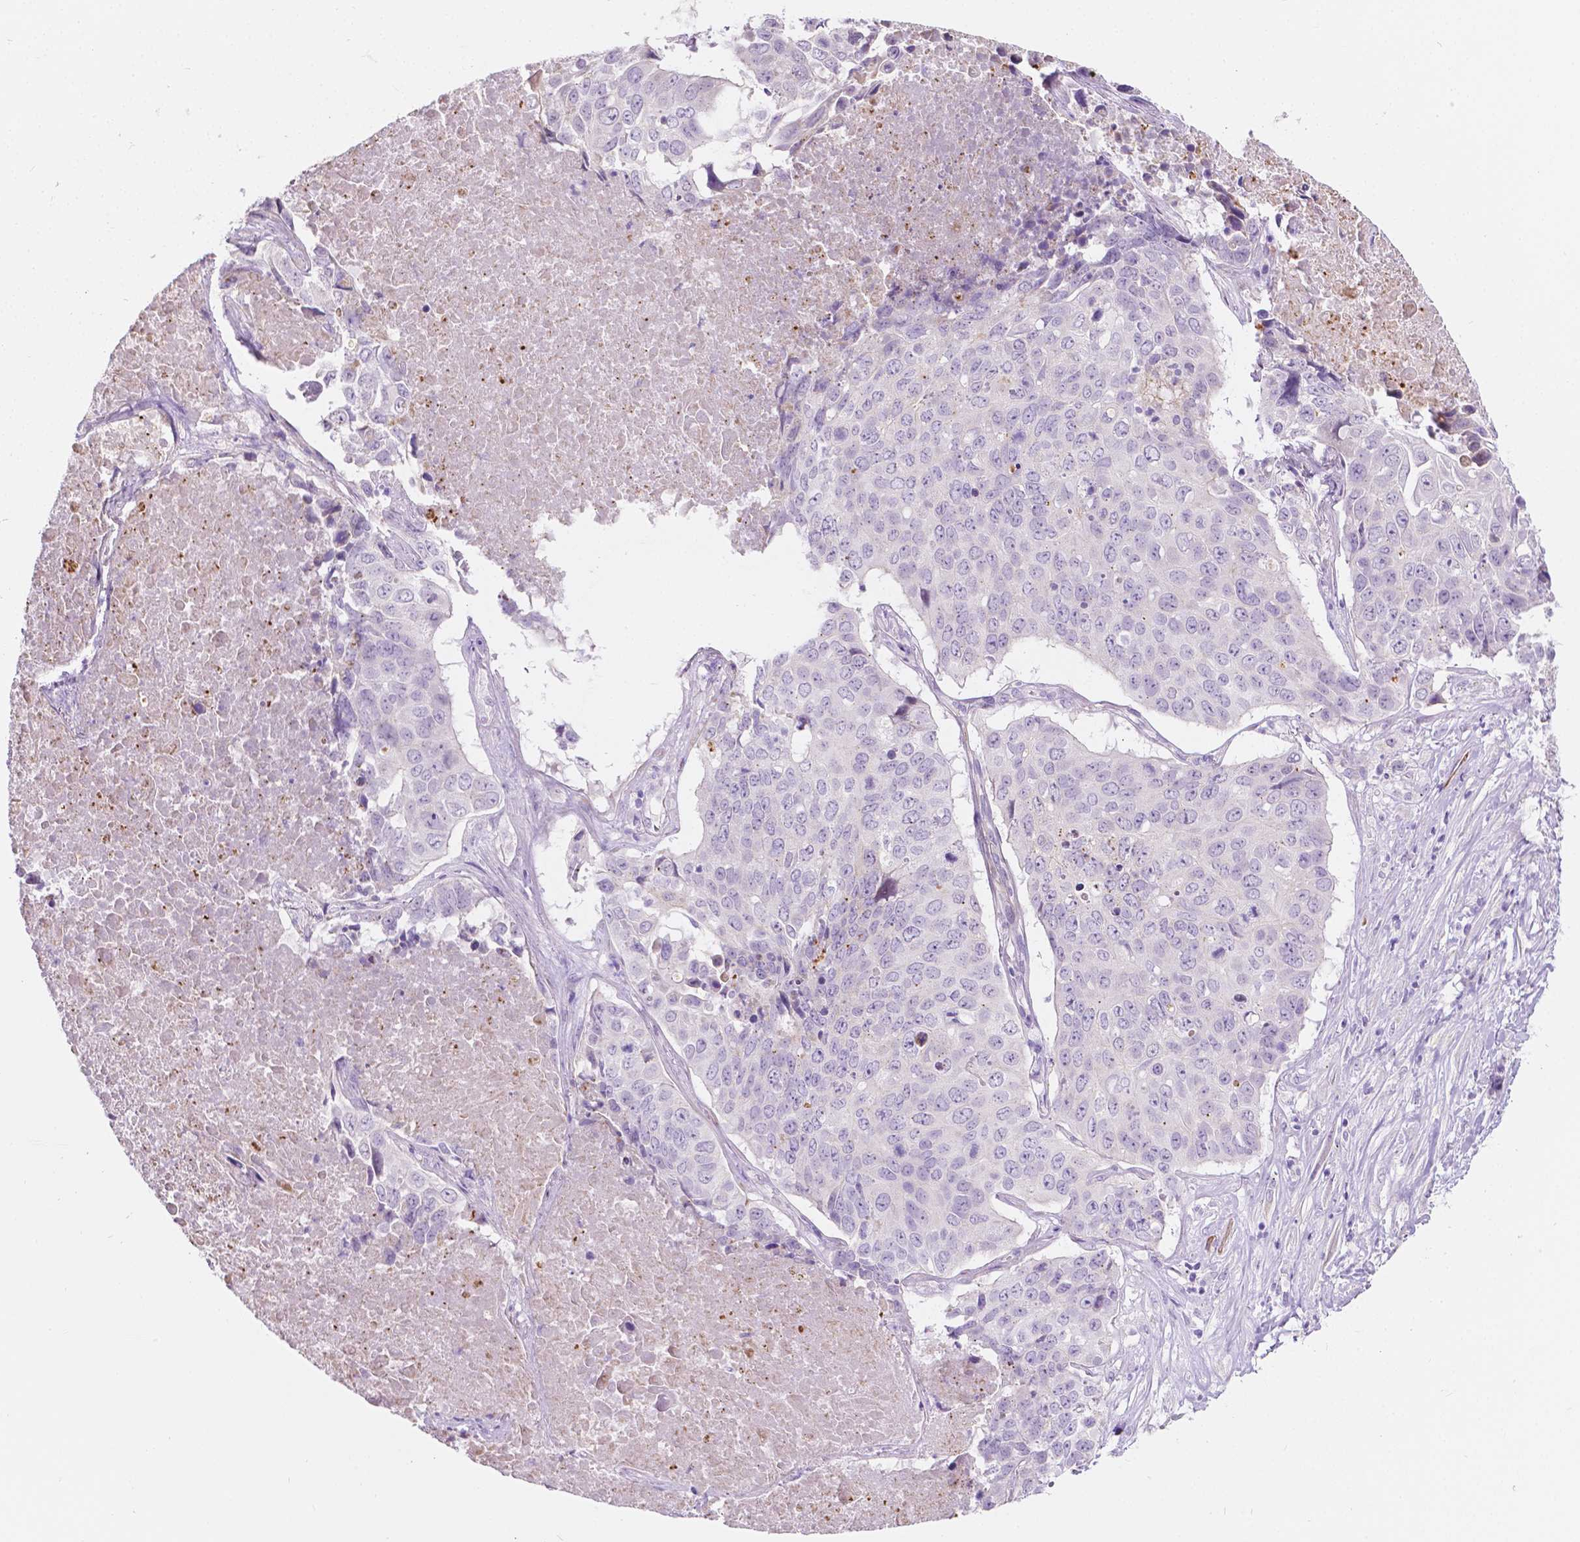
{"staining": {"intensity": "negative", "quantity": "none", "location": "none"}, "tissue": "lung cancer", "cell_type": "Tumor cells", "image_type": "cancer", "snomed": [{"axis": "morphology", "description": "Normal tissue, NOS"}, {"axis": "morphology", "description": "Squamous cell carcinoma, NOS"}, {"axis": "topography", "description": "Bronchus"}, {"axis": "topography", "description": "Lung"}], "caption": "DAB immunohistochemical staining of human lung squamous cell carcinoma displays no significant staining in tumor cells.", "gene": "NOS1AP", "patient": {"sex": "male", "age": 64}}